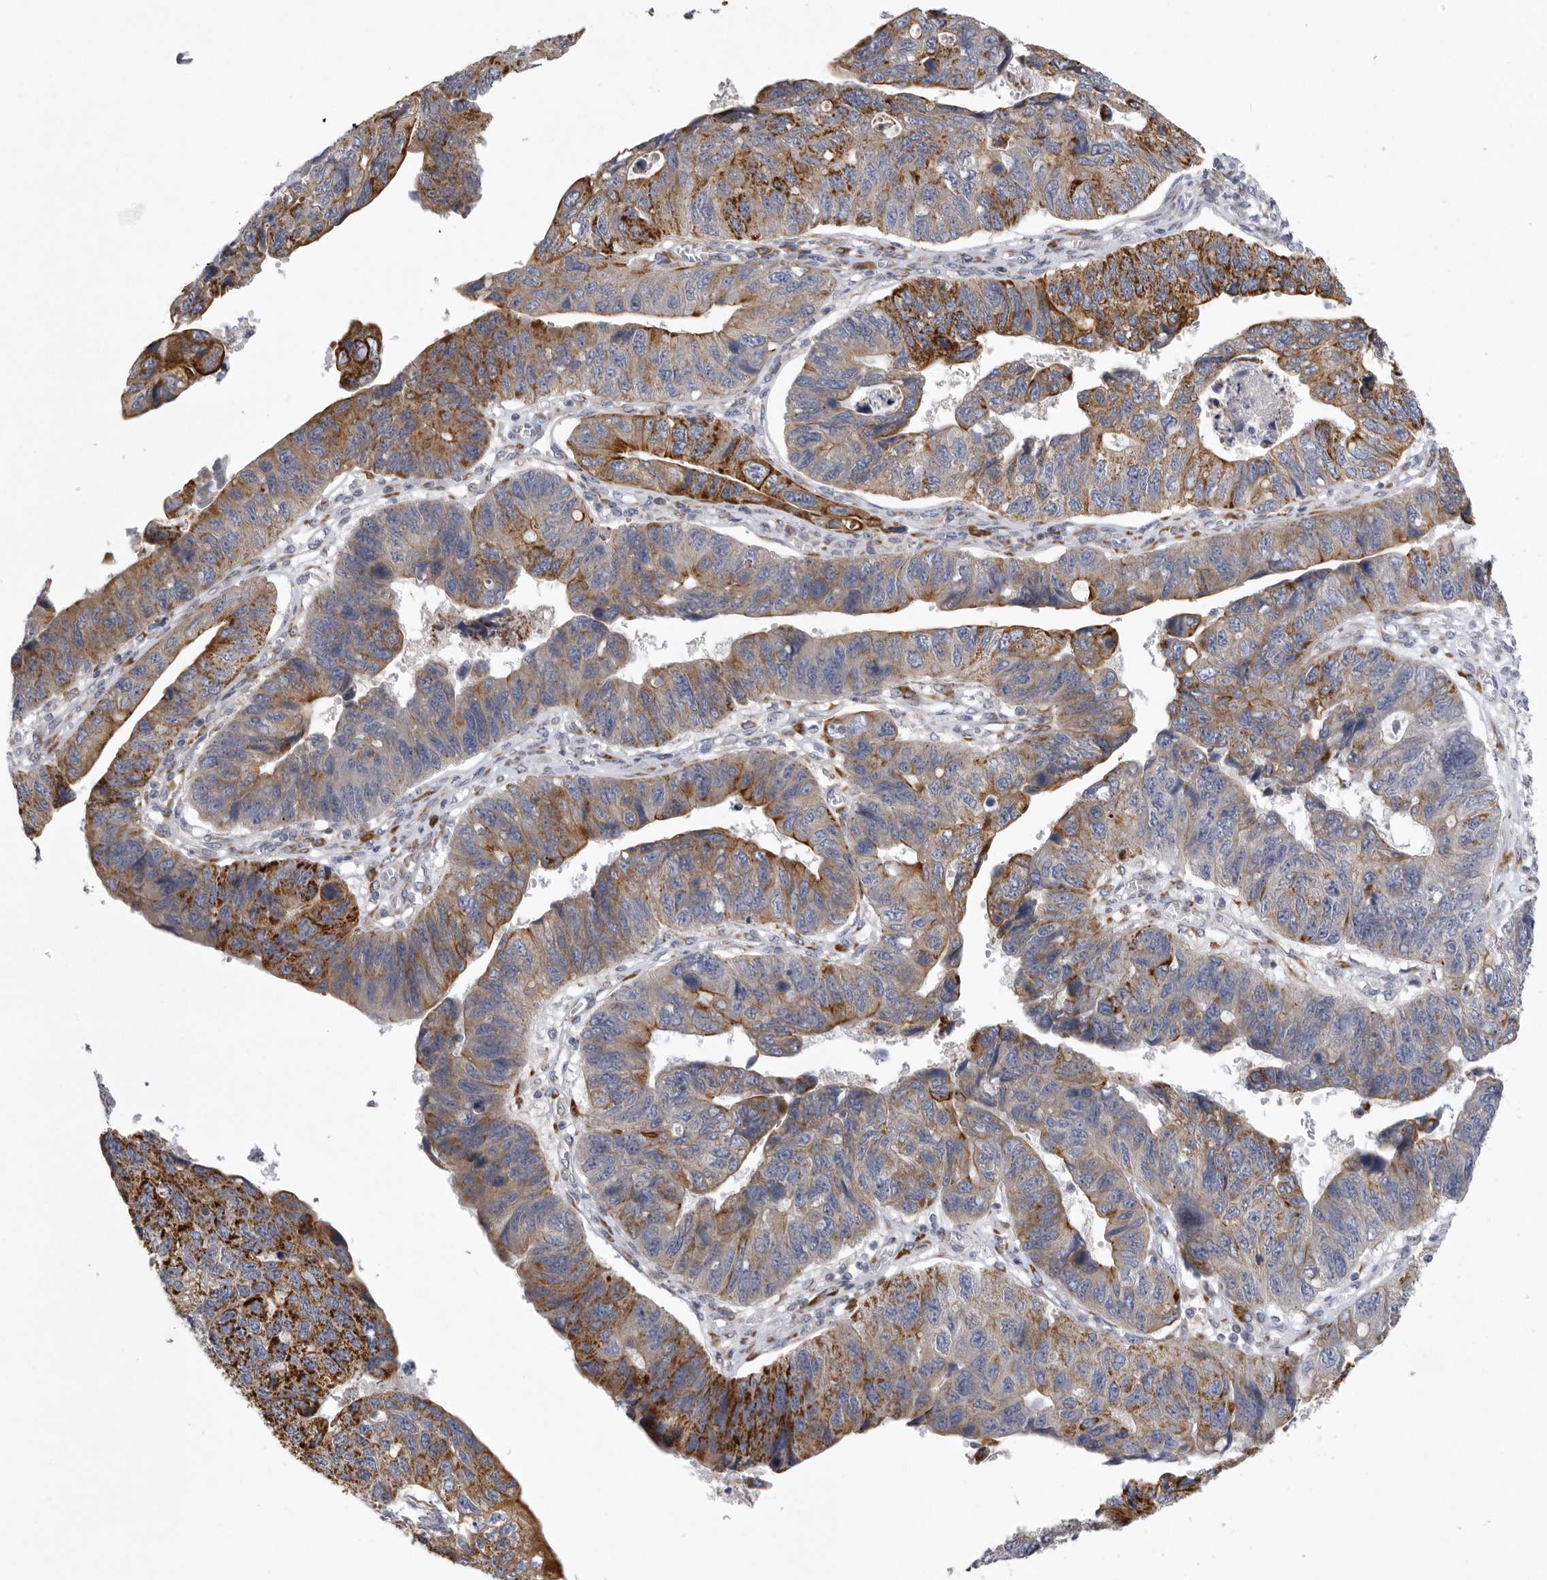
{"staining": {"intensity": "strong", "quantity": ">75%", "location": "cytoplasmic/membranous"}, "tissue": "stomach cancer", "cell_type": "Tumor cells", "image_type": "cancer", "snomed": [{"axis": "morphology", "description": "Adenocarcinoma, NOS"}, {"axis": "topography", "description": "Stomach"}], "caption": "Immunohistochemical staining of stomach cancer (adenocarcinoma) exhibits high levels of strong cytoplasmic/membranous protein positivity in approximately >75% of tumor cells.", "gene": "USP24", "patient": {"sex": "male", "age": 59}}